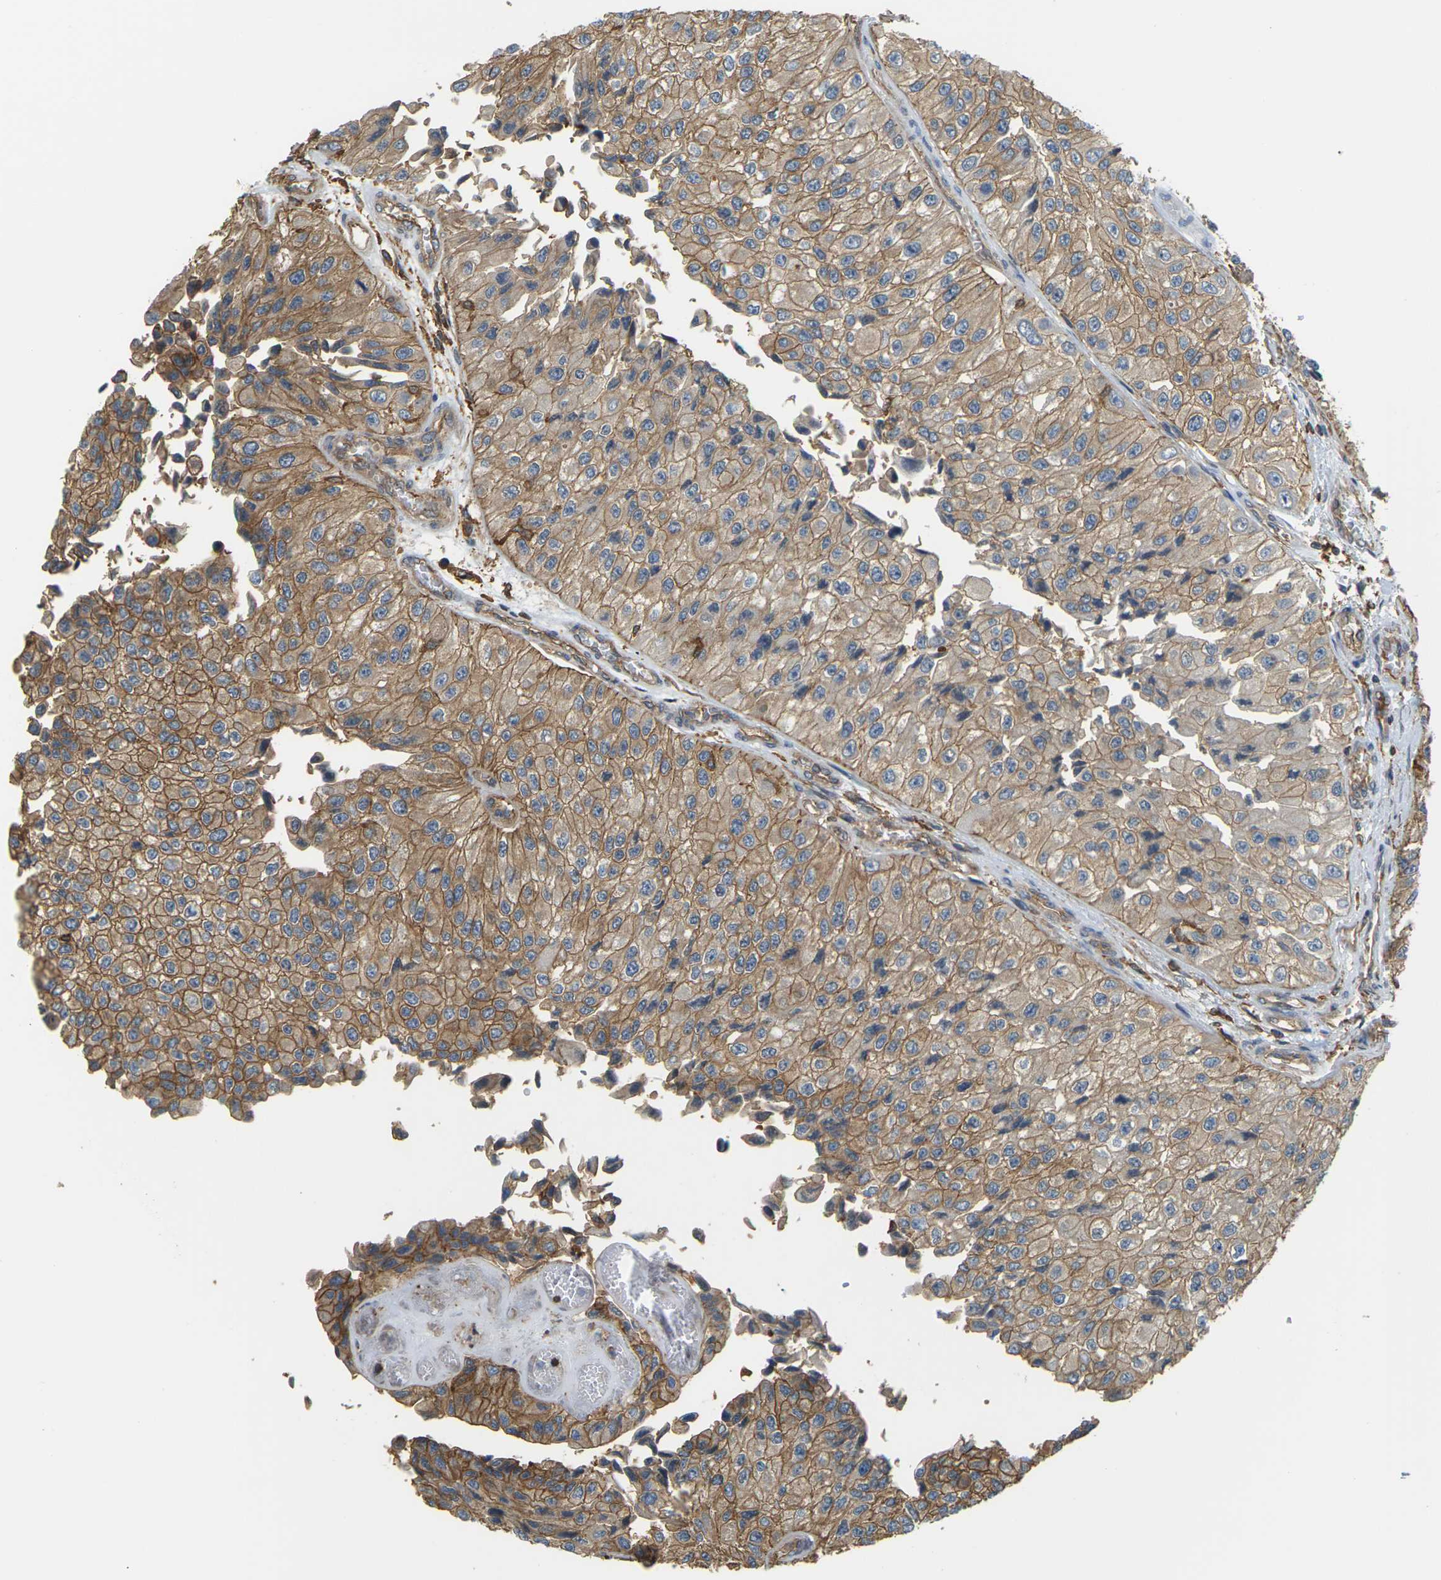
{"staining": {"intensity": "moderate", "quantity": ">75%", "location": "cytoplasmic/membranous"}, "tissue": "urothelial cancer", "cell_type": "Tumor cells", "image_type": "cancer", "snomed": [{"axis": "morphology", "description": "Urothelial carcinoma, High grade"}, {"axis": "topography", "description": "Kidney"}, {"axis": "topography", "description": "Urinary bladder"}], "caption": "This image reveals immunohistochemistry staining of high-grade urothelial carcinoma, with medium moderate cytoplasmic/membranous expression in about >75% of tumor cells.", "gene": "IQGAP1", "patient": {"sex": "male", "age": 77}}